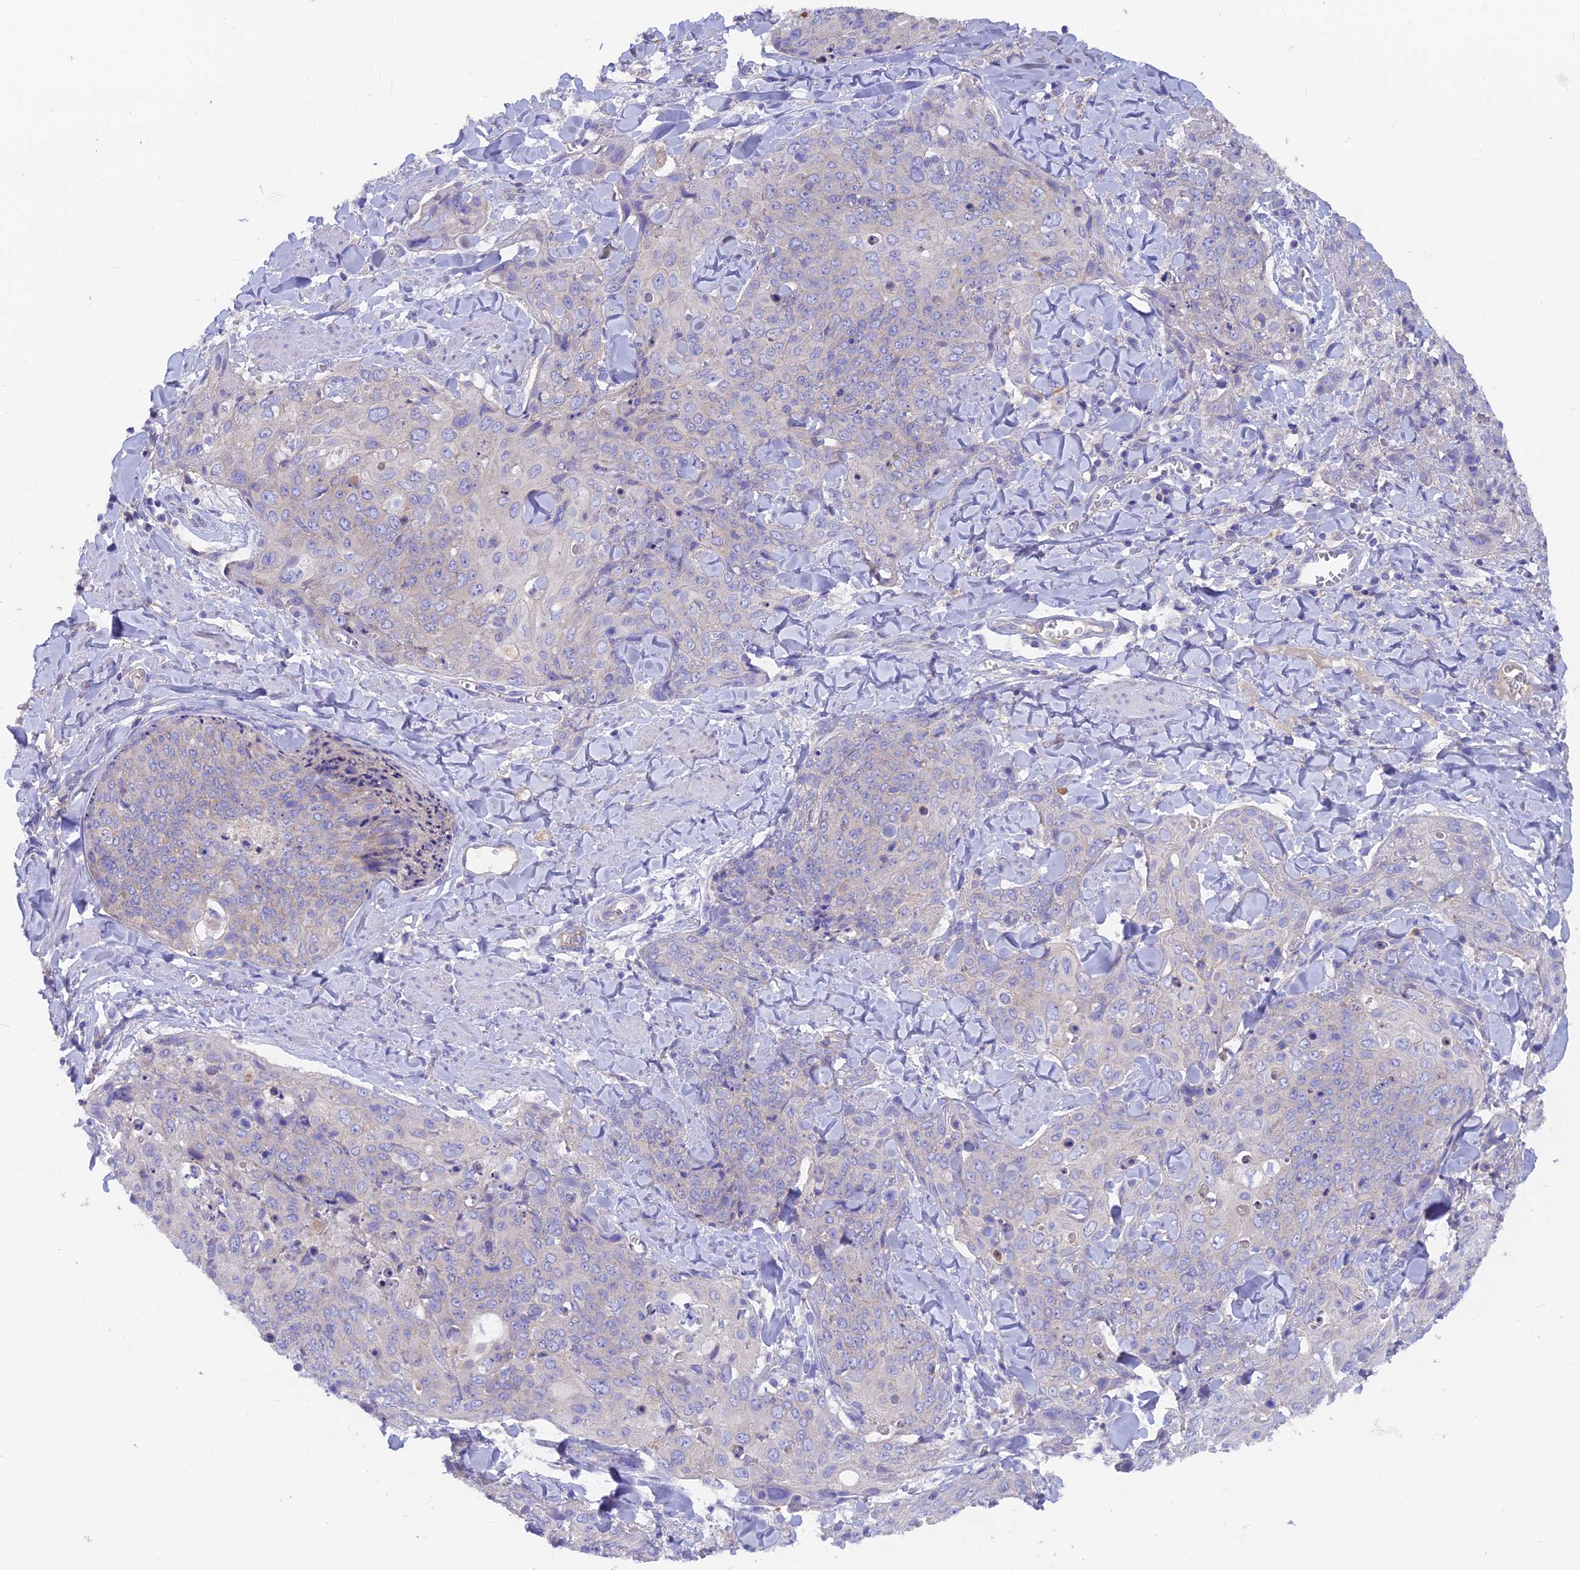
{"staining": {"intensity": "negative", "quantity": "none", "location": "none"}, "tissue": "skin cancer", "cell_type": "Tumor cells", "image_type": "cancer", "snomed": [{"axis": "morphology", "description": "Squamous cell carcinoma, NOS"}, {"axis": "topography", "description": "Skin"}, {"axis": "topography", "description": "Vulva"}], "caption": "The micrograph exhibits no staining of tumor cells in squamous cell carcinoma (skin).", "gene": "PZP", "patient": {"sex": "female", "age": 85}}